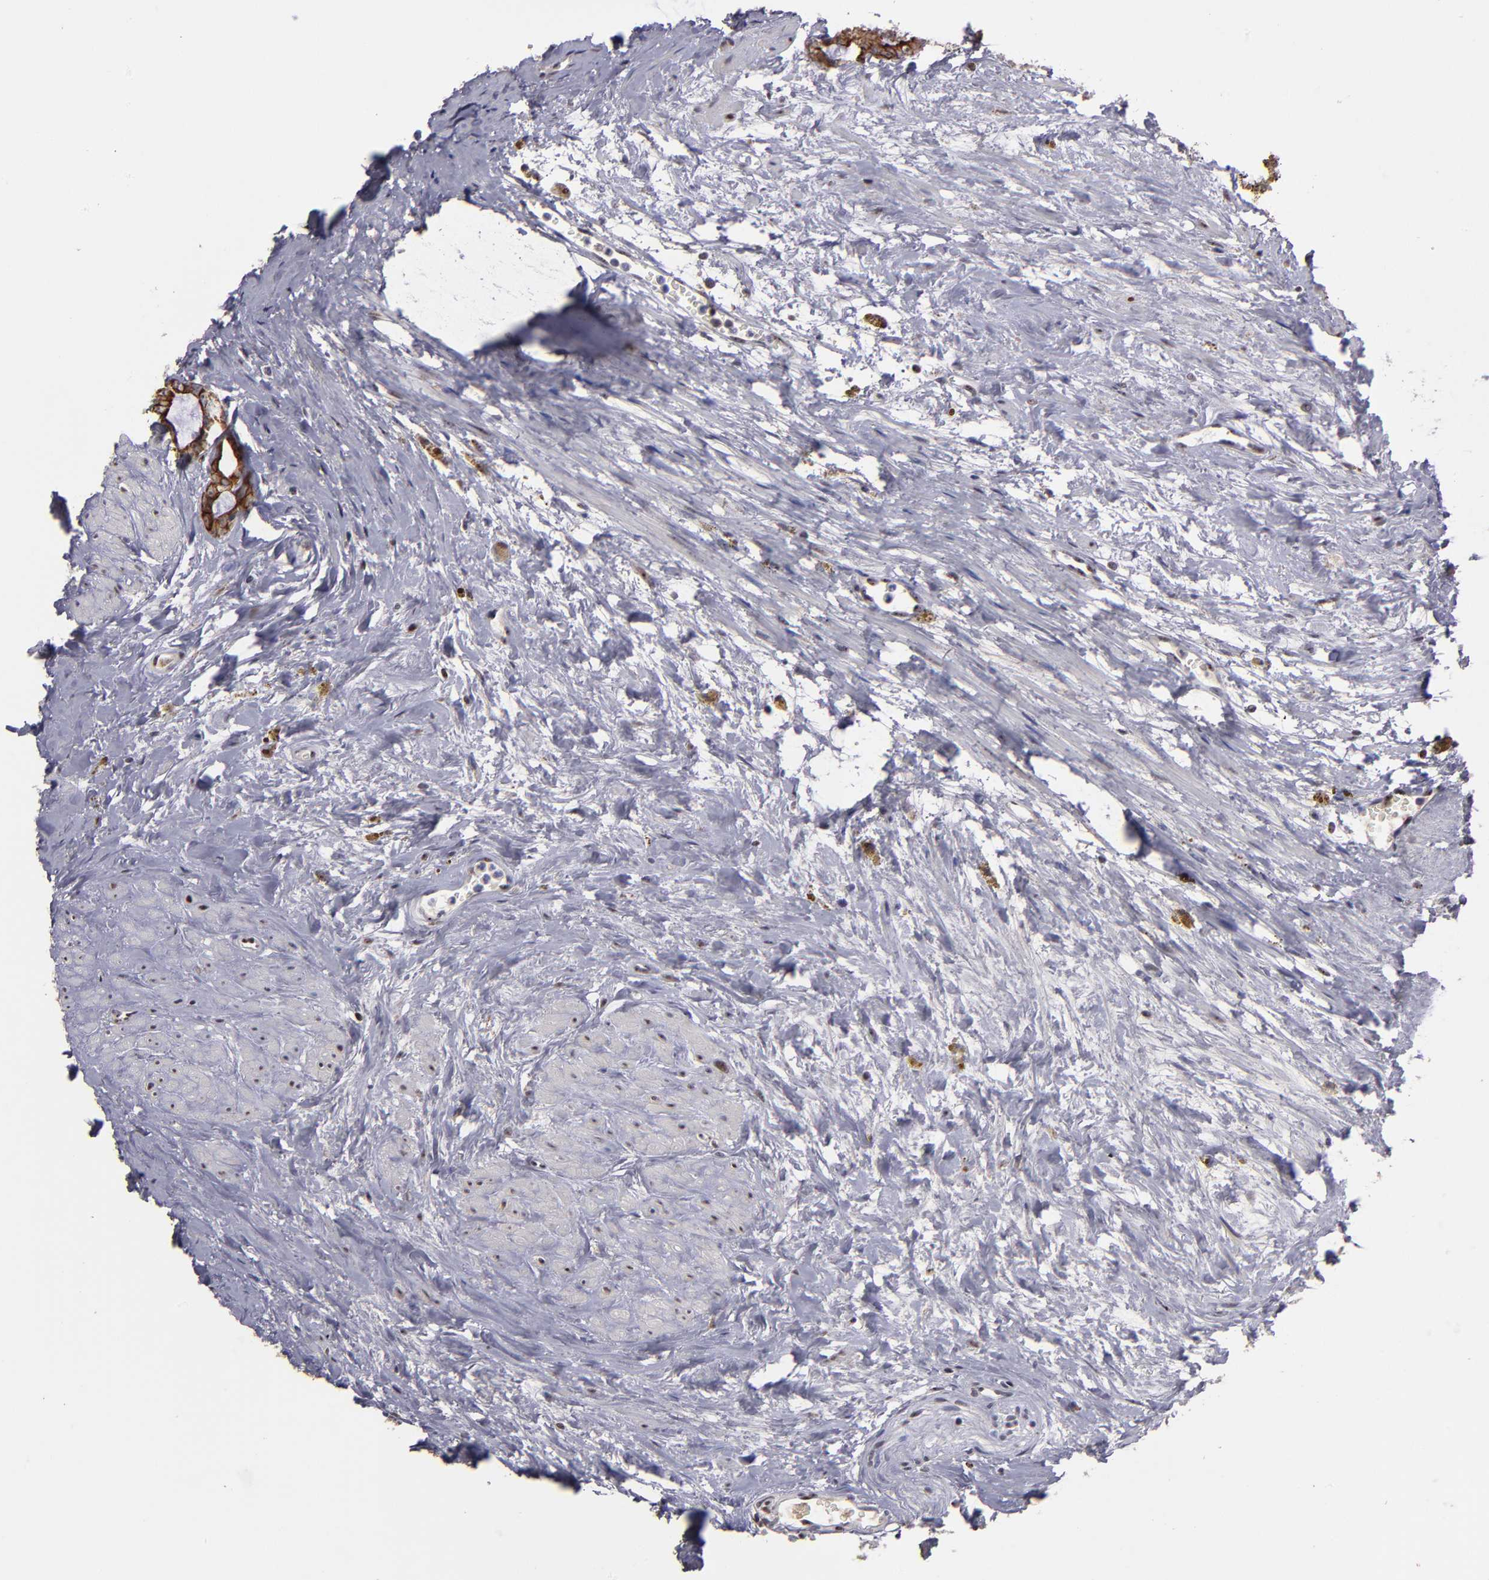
{"staining": {"intensity": "moderate", "quantity": ">75%", "location": "cytoplasmic/membranous"}, "tissue": "prostate cancer", "cell_type": "Tumor cells", "image_type": "cancer", "snomed": [{"axis": "morphology", "description": "Adenocarcinoma, Medium grade"}, {"axis": "topography", "description": "Prostate"}], "caption": "This is a histology image of IHC staining of medium-grade adenocarcinoma (prostate), which shows moderate expression in the cytoplasmic/membranous of tumor cells.", "gene": "DDX24", "patient": {"sex": "male", "age": 79}}